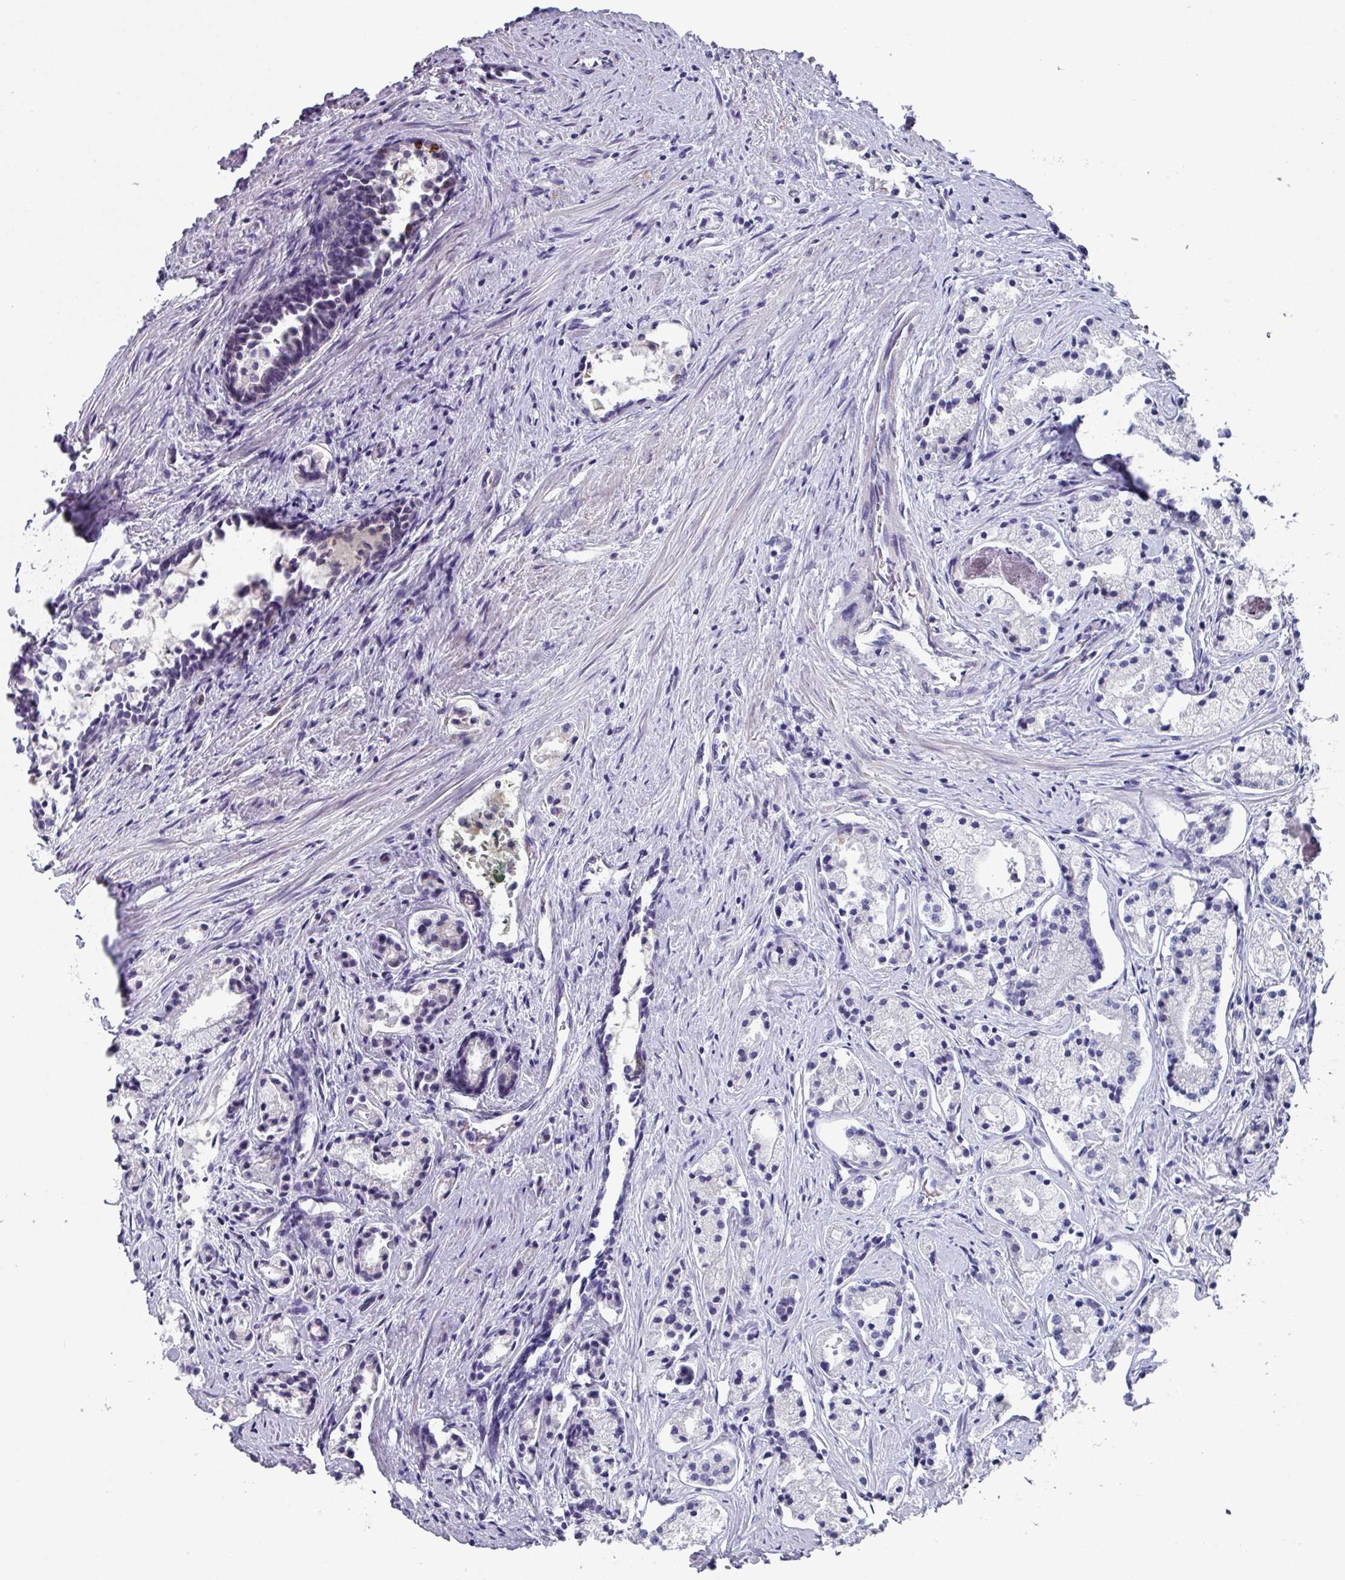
{"staining": {"intensity": "negative", "quantity": "none", "location": "none"}, "tissue": "prostate cancer", "cell_type": "Tumor cells", "image_type": "cancer", "snomed": [{"axis": "morphology", "description": "Adenocarcinoma, High grade"}, {"axis": "topography", "description": "Prostate"}], "caption": "Tumor cells are negative for brown protein staining in high-grade adenocarcinoma (prostate).", "gene": "DEFB115", "patient": {"sex": "male", "age": 69}}